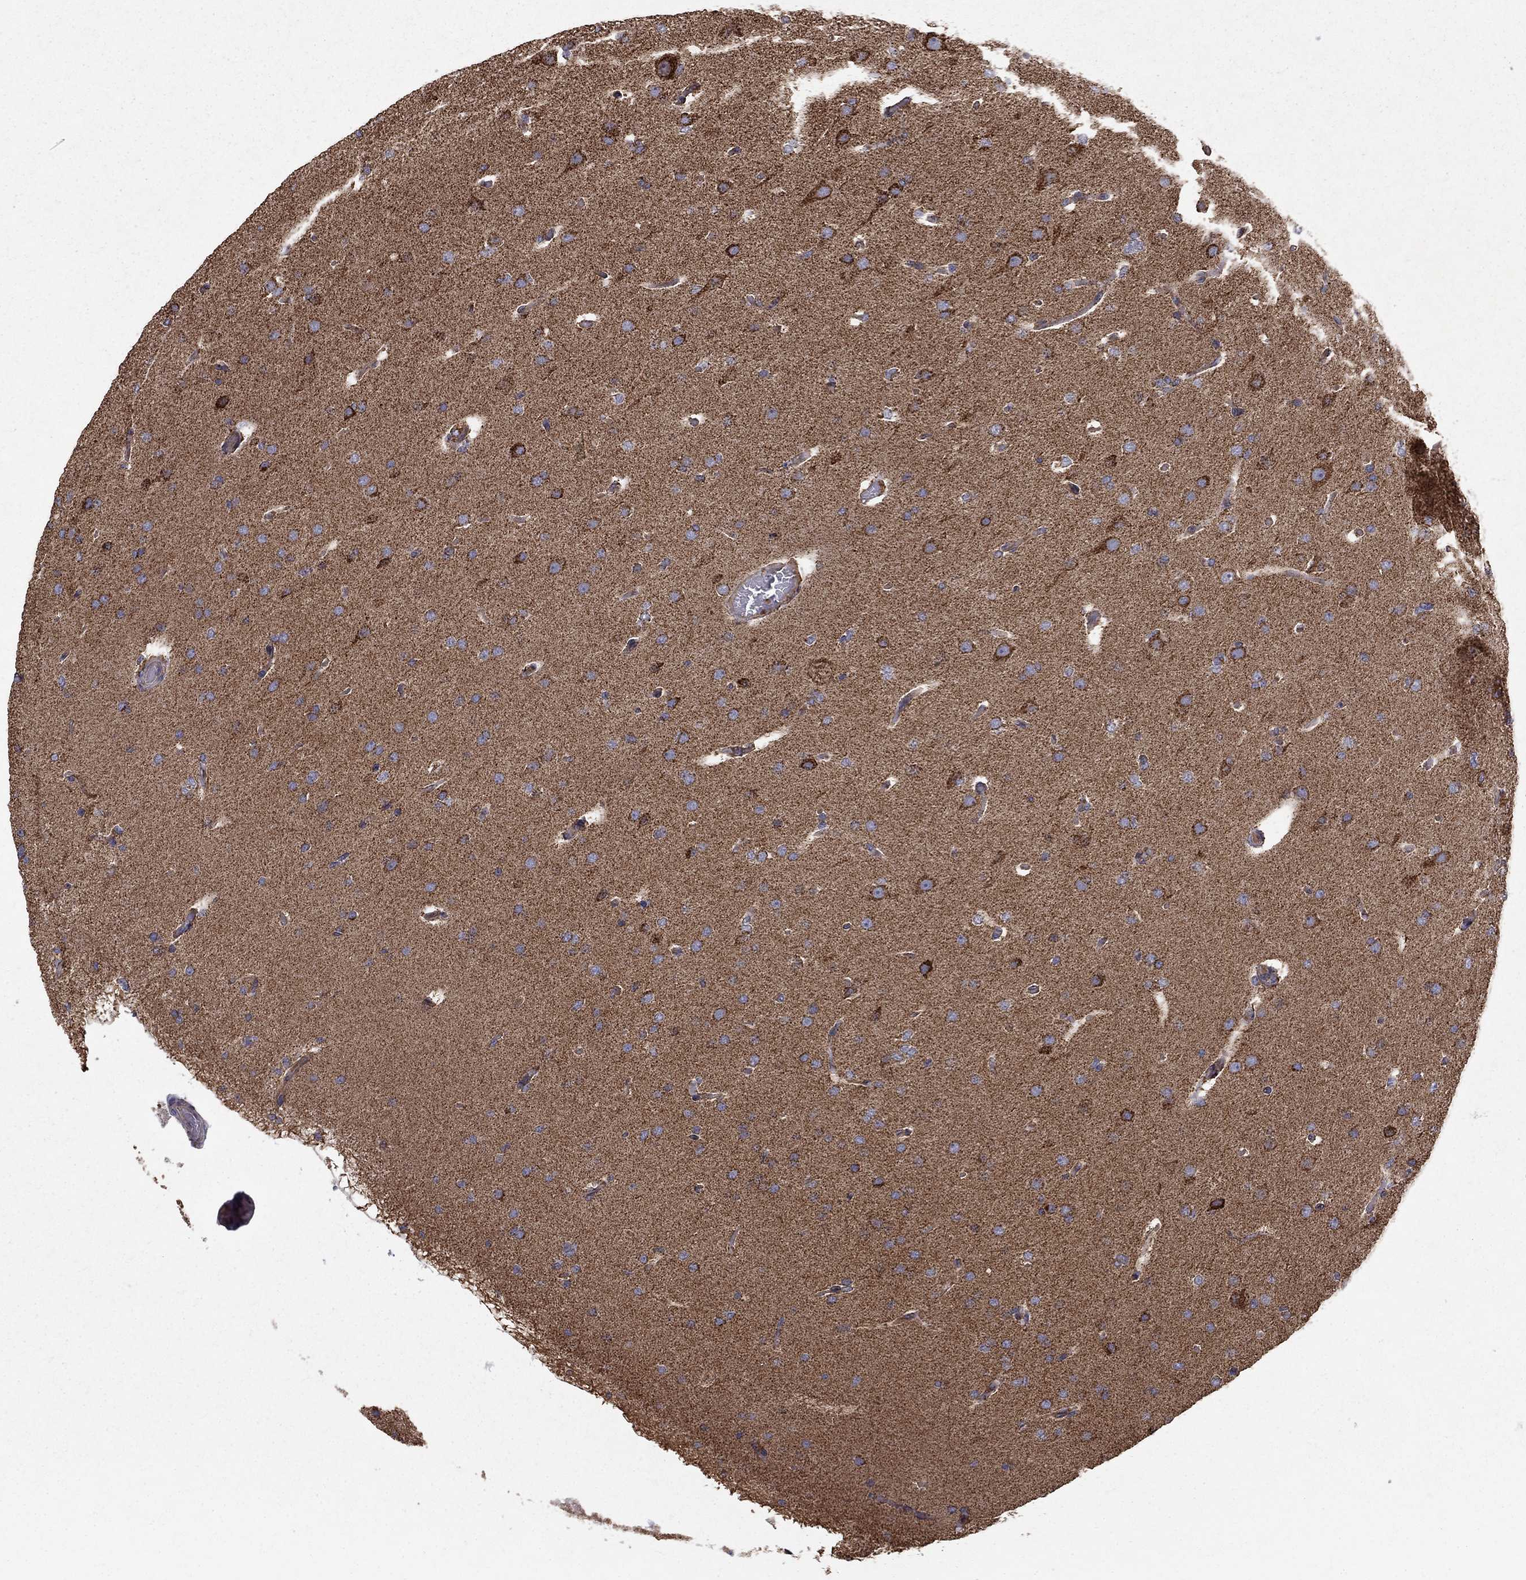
{"staining": {"intensity": "weak", "quantity": ">75%", "location": "cytoplasmic/membranous"}, "tissue": "glioma", "cell_type": "Tumor cells", "image_type": "cancer", "snomed": [{"axis": "morphology", "description": "Glioma, malignant, Low grade"}, {"axis": "topography", "description": "Brain"}], "caption": "Tumor cells demonstrate low levels of weak cytoplasmic/membranous staining in approximately >75% of cells in human malignant glioma (low-grade).", "gene": "NDUFS8", "patient": {"sex": "male", "age": 41}}